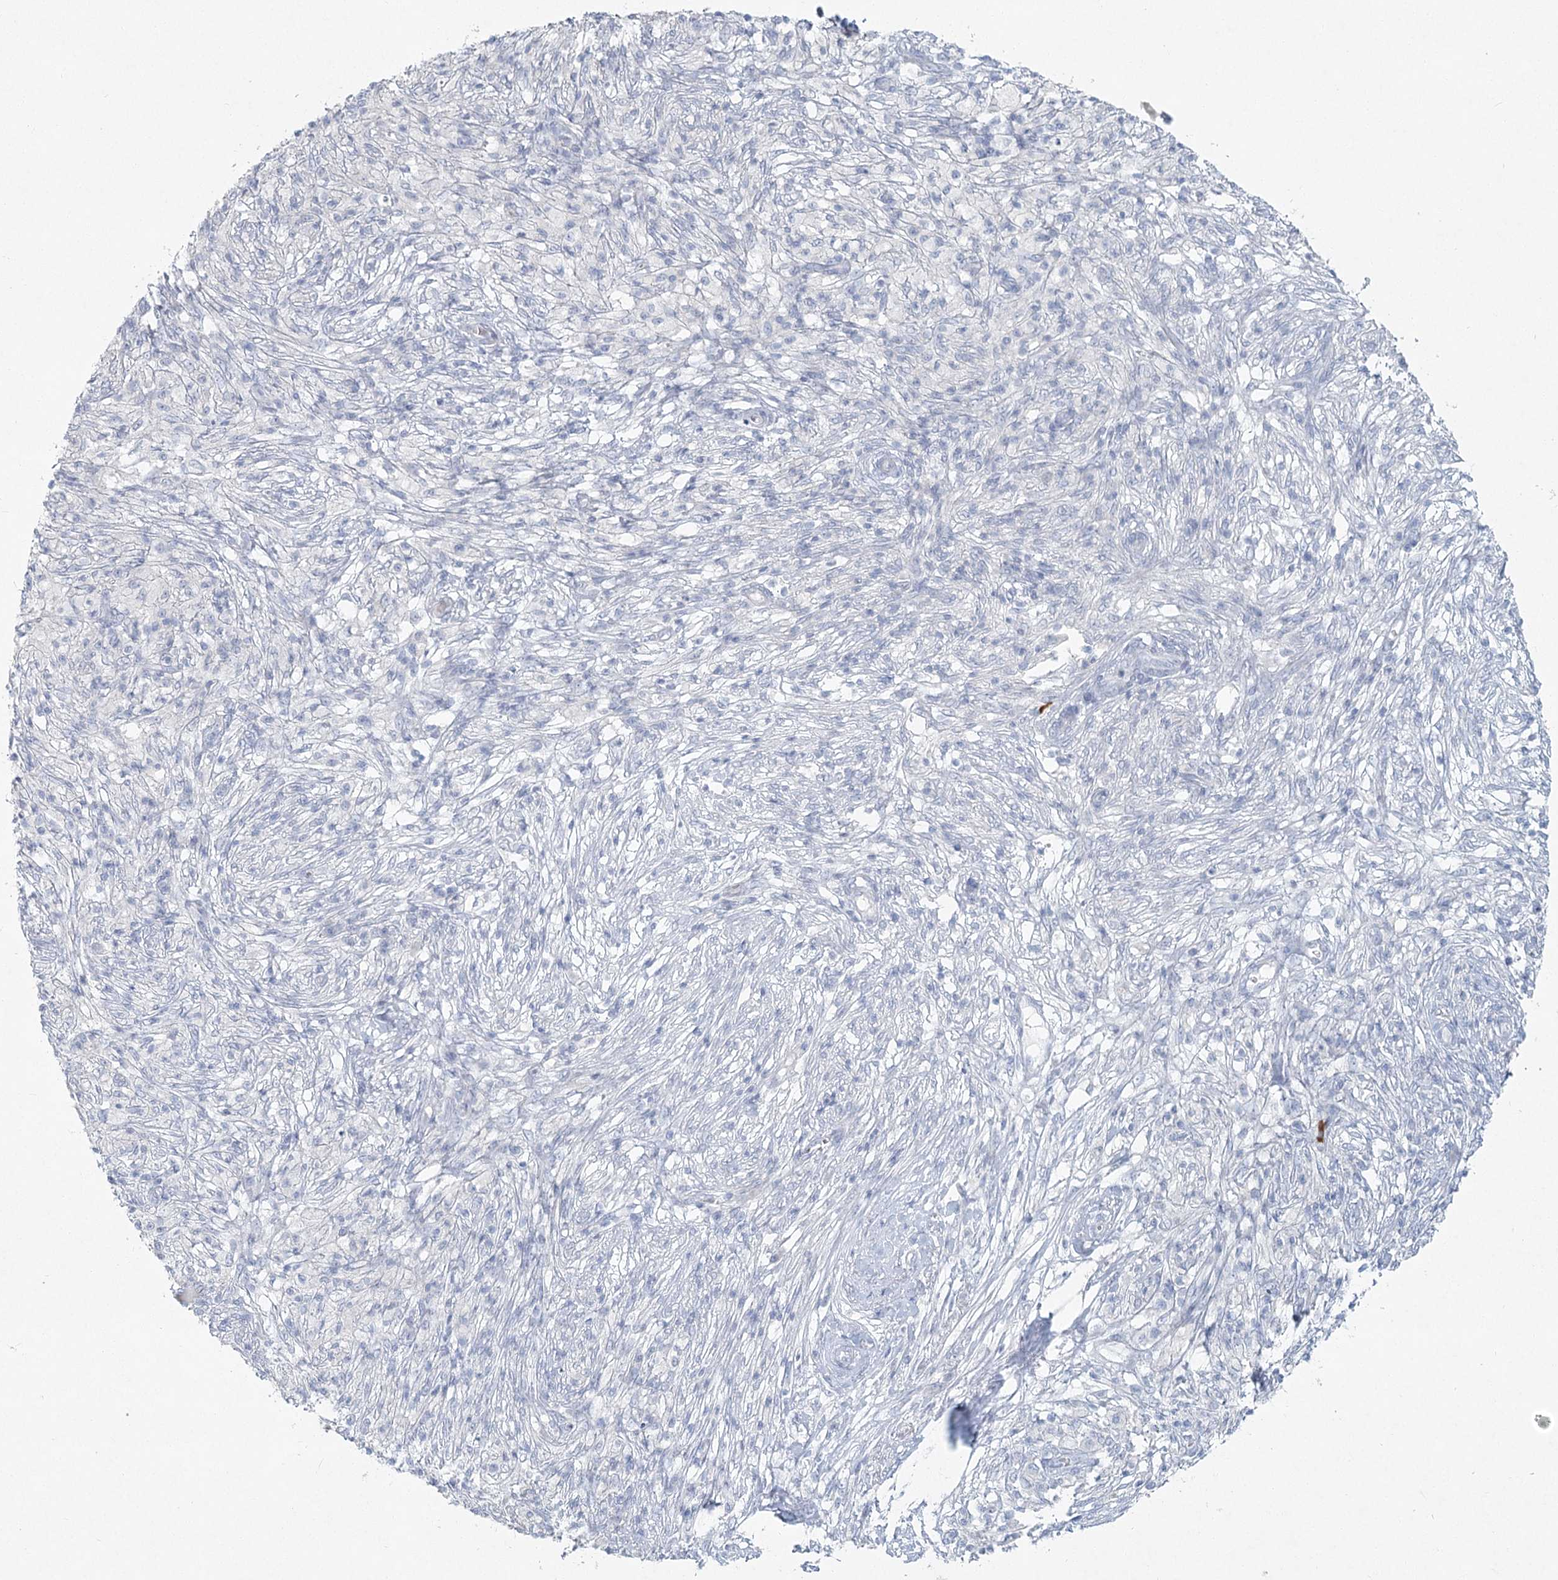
{"staining": {"intensity": "negative", "quantity": "none", "location": "none"}, "tissue": "ovarian cancer", "cell_type": "Tumor cells", "image_type": "cancer", "snomed": [{"axis": "morphology", "description": "Carcinoma, endometroid"}, {"axis": "topography", "description": "Ovary"}], "caption": "Immunohistochemistry (IHC) histopathology image of neoplastic tissue: human ovarian endometroid carcinoma stained with DAB displays no significant protein staining in tumor cells. (Stains: DAB (3,3'-diaminobenzidine) immunohistochemistry with hematoxylin counter stain, Microscopy: brightfield microscopy at high magnification).", "gene": "LRP2BP", "patient": {"sex": "female", "age": 42}}